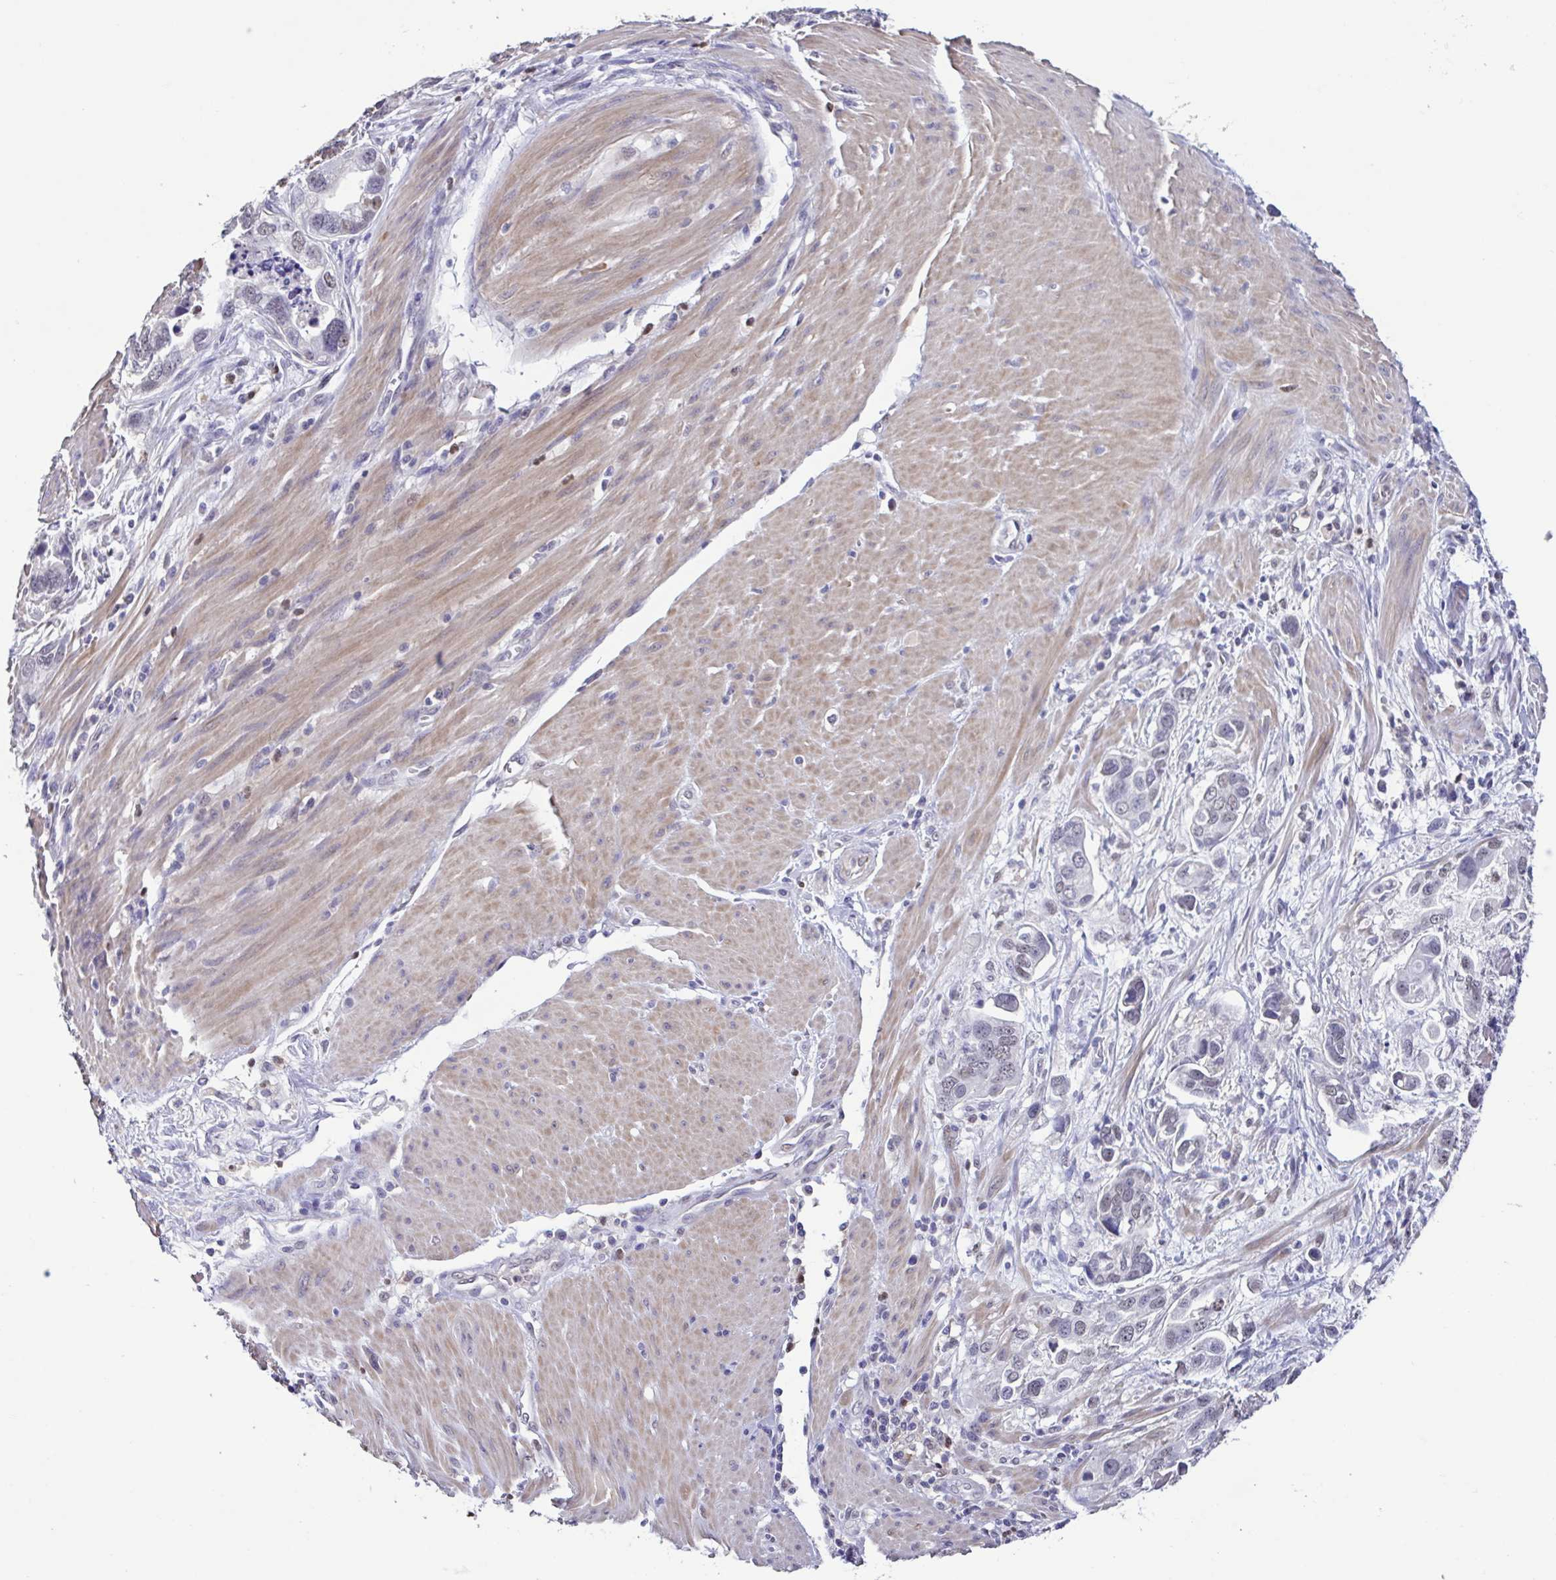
{"staining": {"intensity": "negative", "quantity": "none", "location": "none"}, "tissue": "stomach cancer", "cell_type": "Tumor cells", "image_type": "cancer", "snomed": [{"axis": "morphology", "description": "Adenocarcinoma, NOS"}, {"axis": "topography", "description": "Stomach, lower"}], "caption": "A high-resolution micrograph shows immunohistochemistry (IHC) staining of adenocarcinoma (stomach), which shows no significant positivity in tumor cells. (Stains: DAB IHC with hematoxylin counter stain, Microscopy: brightfield microscopy at high magnification).", "gene": "ACTRT3", "patient": {"sex": "female", "age": 93}}